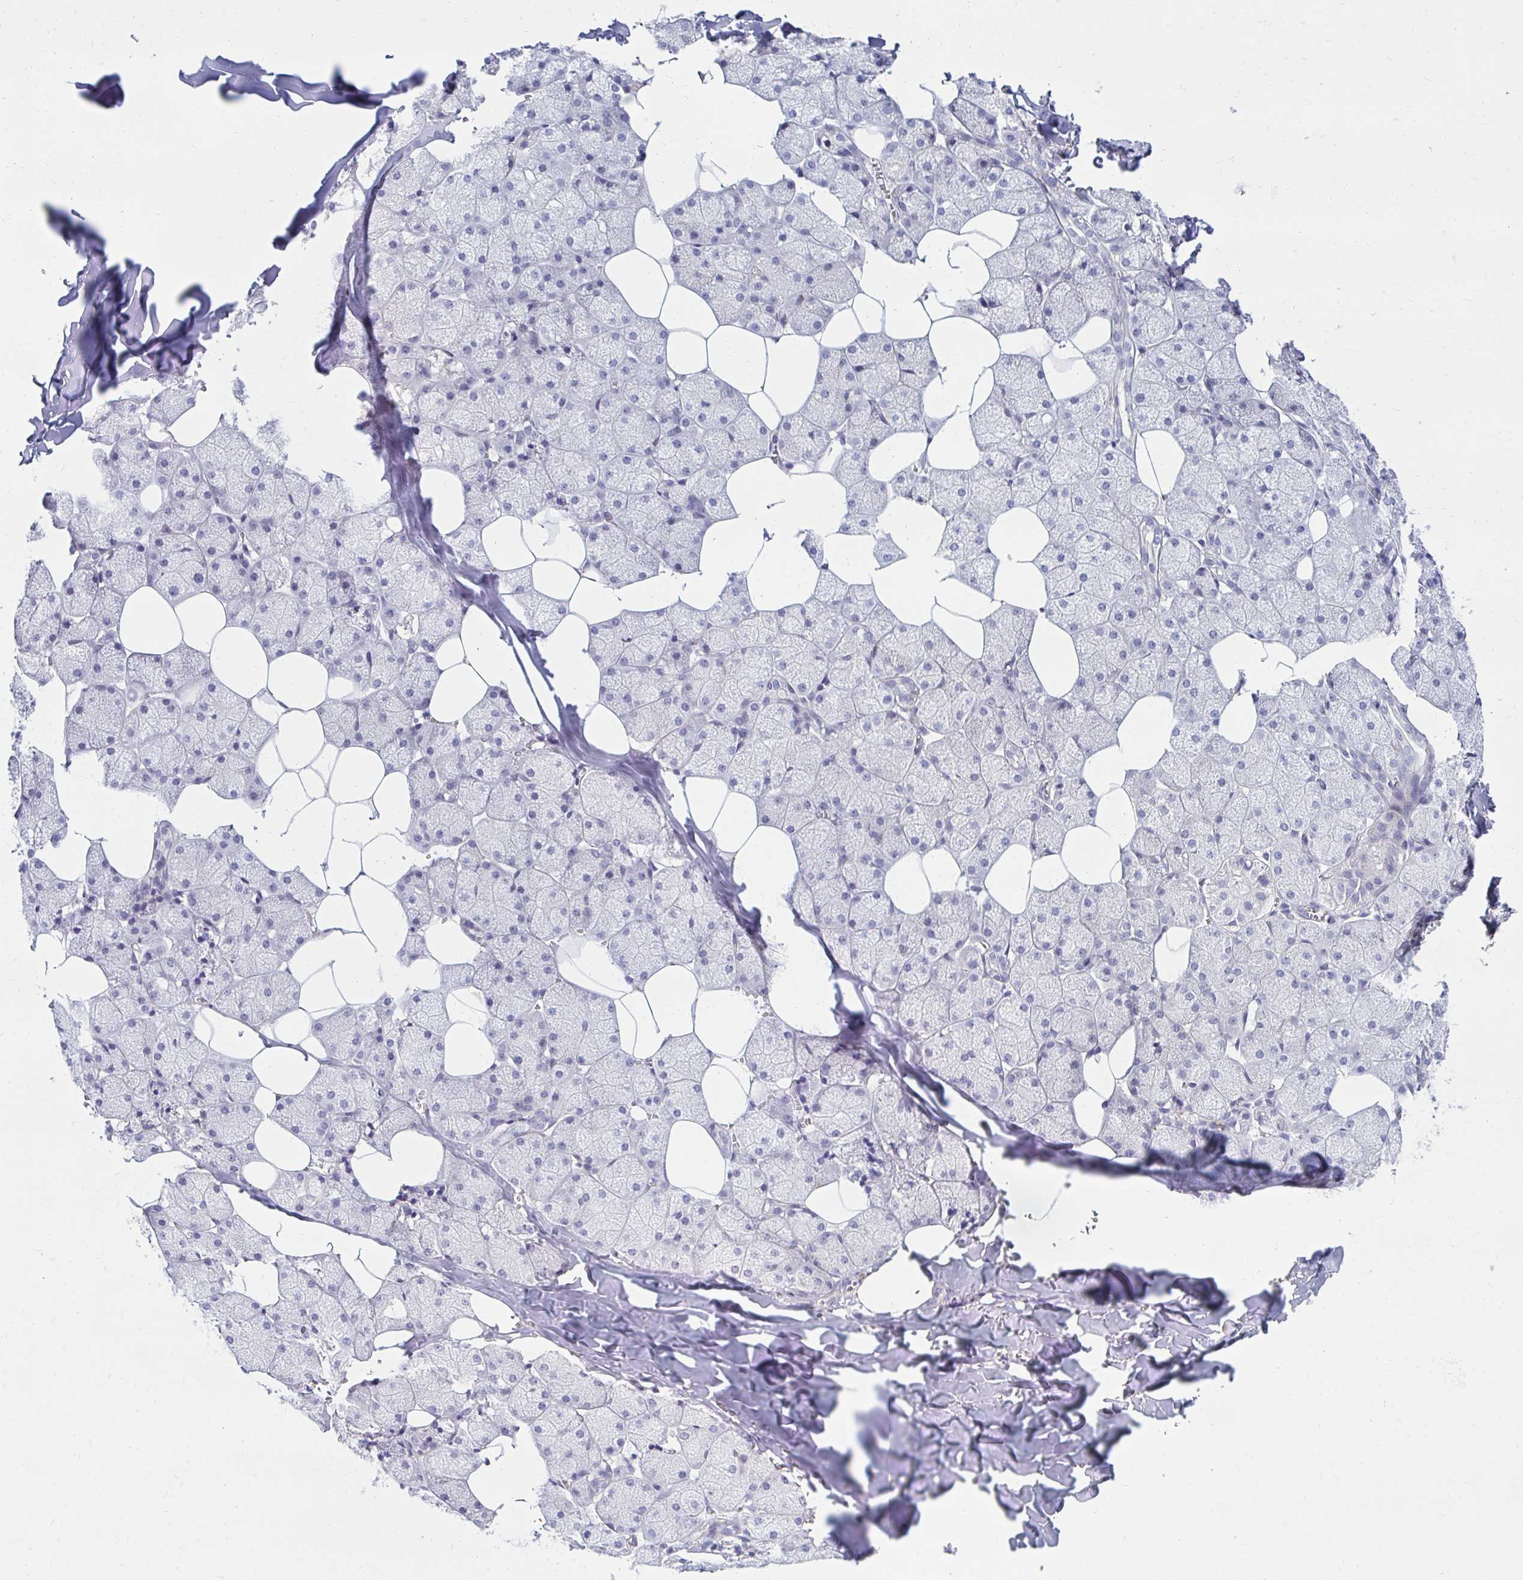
{"staining": {"intensity": "negative", "quantity": "none", "location": "none"}, "tissue": "salivary gland", "cell_type": "Glandular cells", "image_type": "normal", "snomed": [{"axis": "morphology", "description": "Normal tissue, NOS"}, {"axis": "topography", "description": "Salivary gland"}, {"axis": "topography", "description": "Peripheral nerve tissue"}], "caption": "Immunohistochemical staining of unremarkable salivary gland demonstrates no significant staining in glandular cells.", "gene": "ANKRD62", "patient": {"sex": "male", "age": 38}}